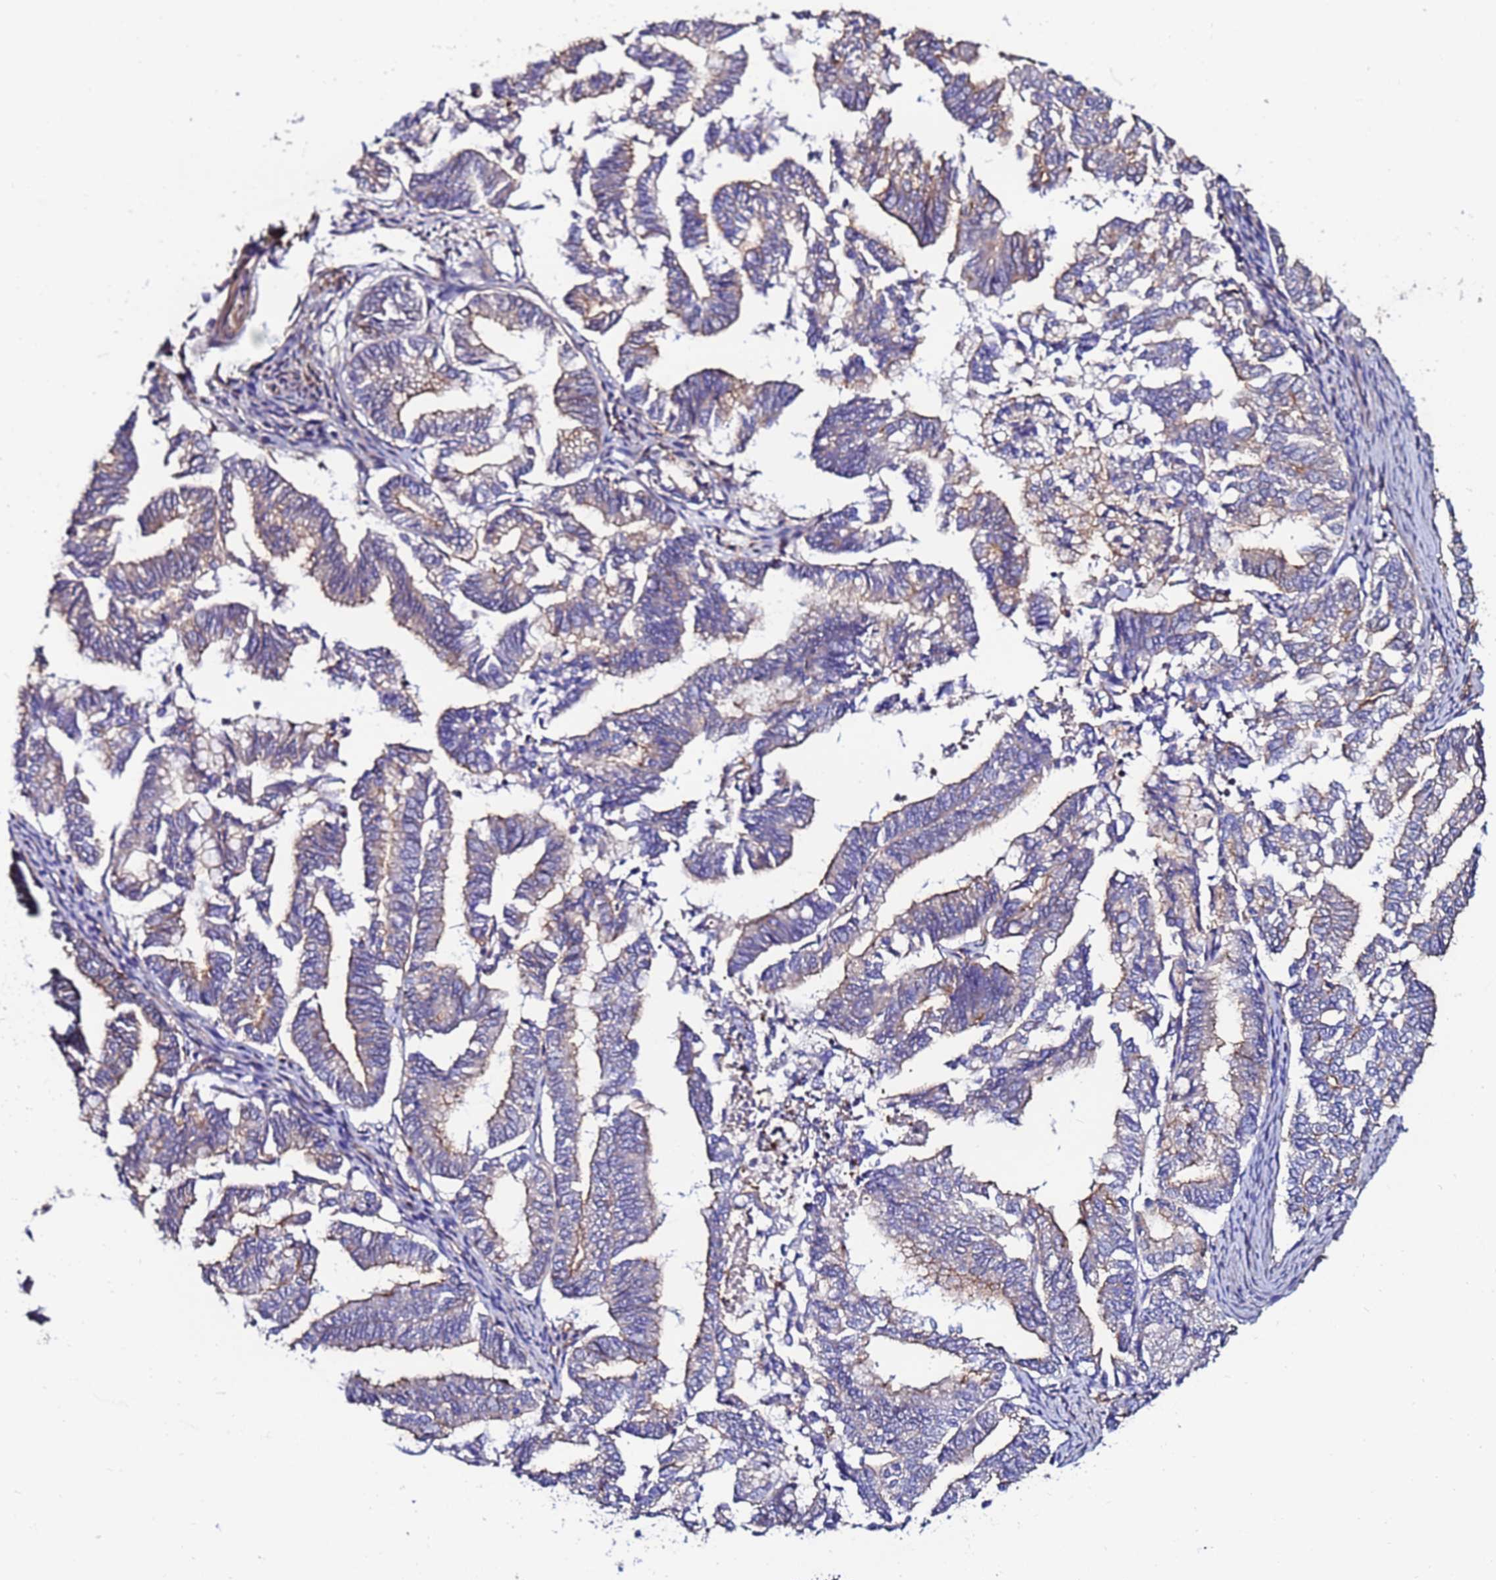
{"staining": {"intensity": "weak", "quantity": "25%-75%", "location": "cytoplasmic/membranous"}, "tissue": "endometrial cancer", "cell_type": "Tumor cells", "image_type": "cancer", "snomed": [{"axis": "morphology", "description": "Adenocarcinoma, NOS"}, {"axis": "topography", "description": "Endometrium"}], "caption": "An immunohistochemistry photomicrograph of neoplastic tissue is shown. Protein staining in brown labels weak cytoplasmic/membranous positivity in endometrial adenocarcinoma within tumor cells. The staining is performed using DAB (3,3'-diaminobenzidine) brown chromogen to label protein expression. The nuclei are counter-stained blue using hematoxylin.", "gene": "POTEE", "patient": {"sex": "female", "age": 79}}